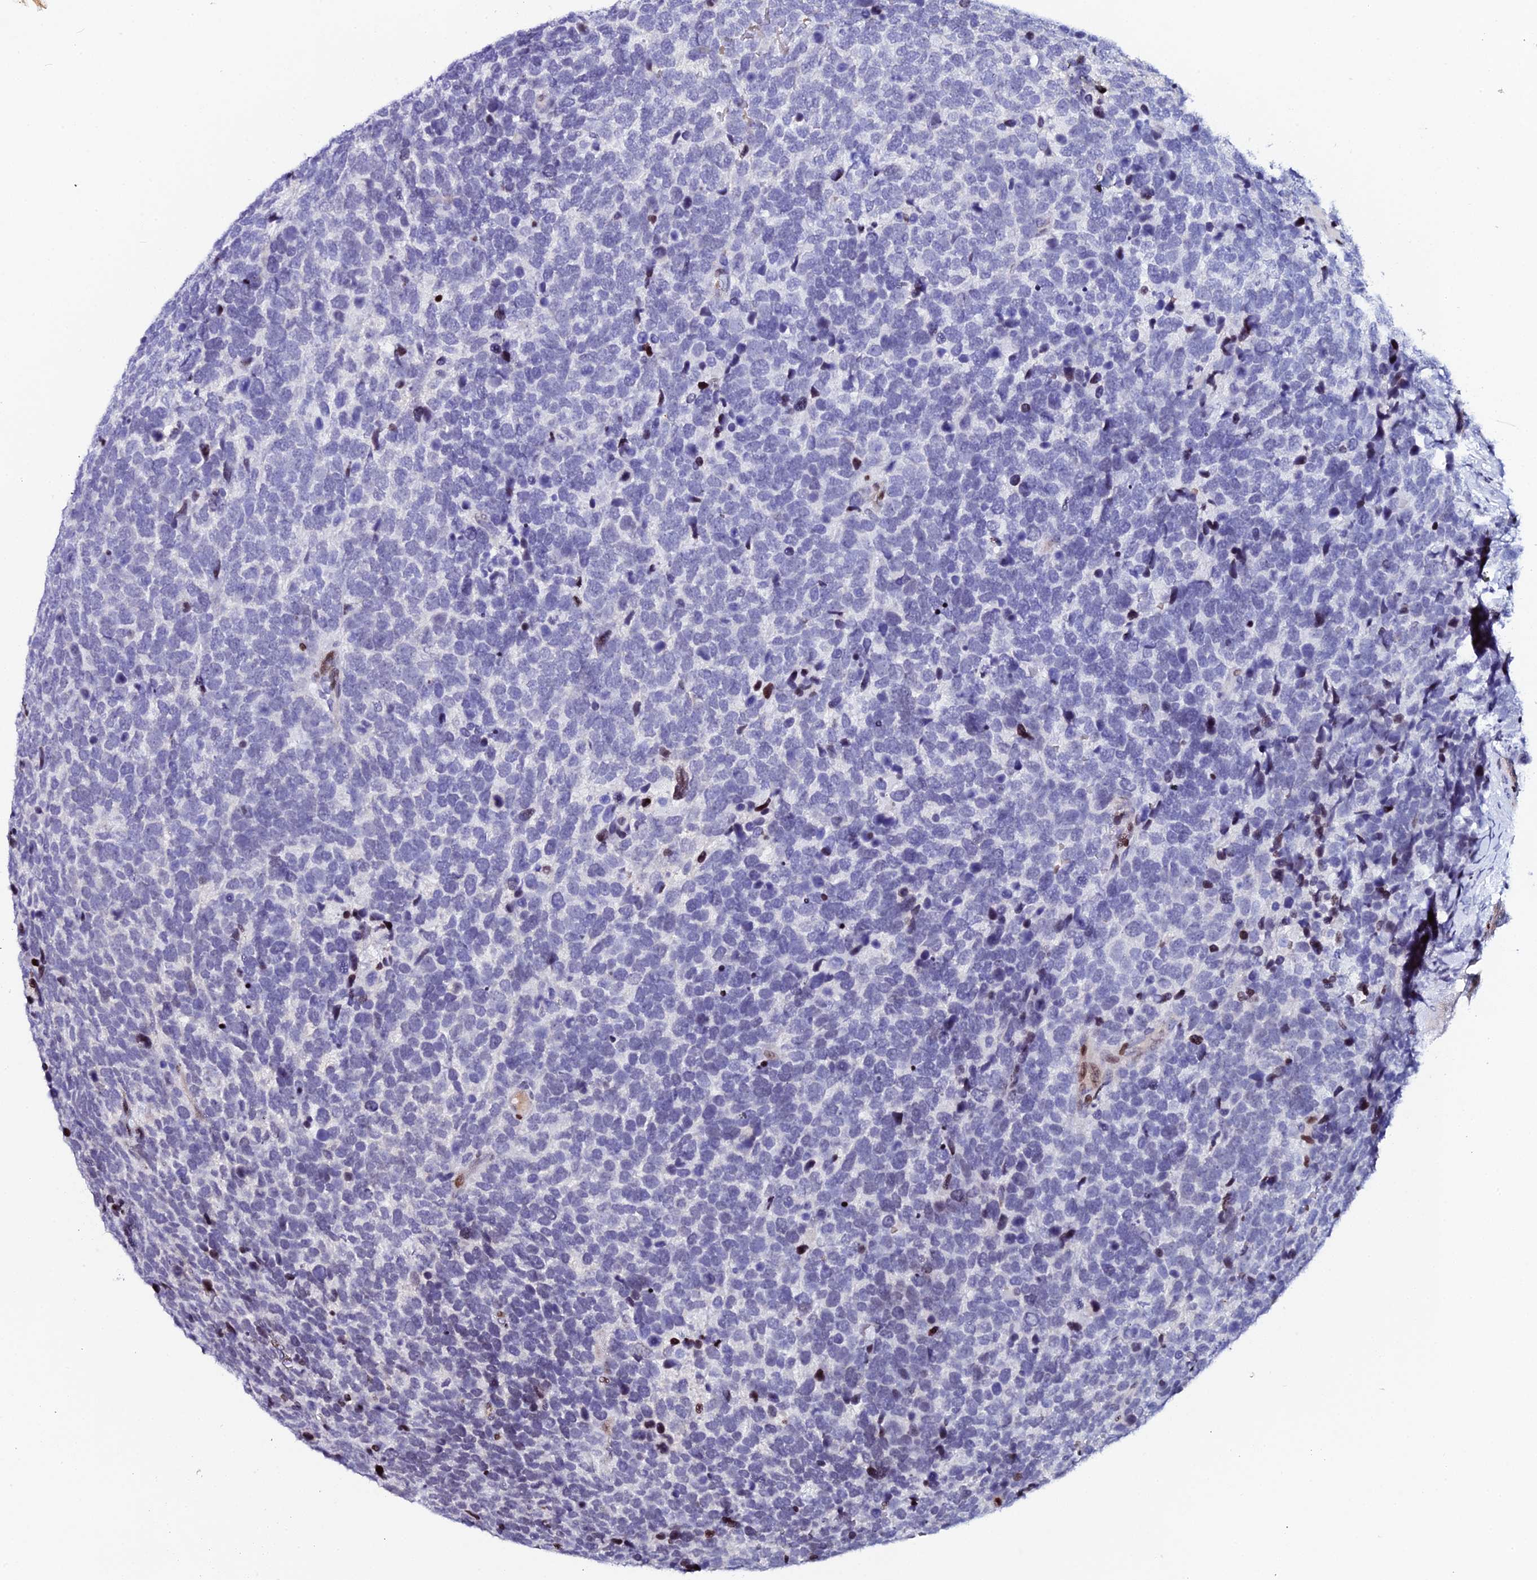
{"staining": {"intensity": "moderate", "quantity": "<25%", "location": "nuclear"}, "tissue": "urothelial cancer", "cell_type": "Tumor cells", "image_type": "cancer", "snomed": [{"axis": "morphology", "description": "Urothelial carcinoma, High grade"}, {"axis": "topography", "description": "Urinary bladder"}], "caption": "Urothelial carcinoma (high-grade) was stained to show a protein in brown. There is low levels of moderate nuclear staining in approximately <25% of tumor cells.", "gene": "MYNN", "patient": {"sex": "female", "age": 82}}